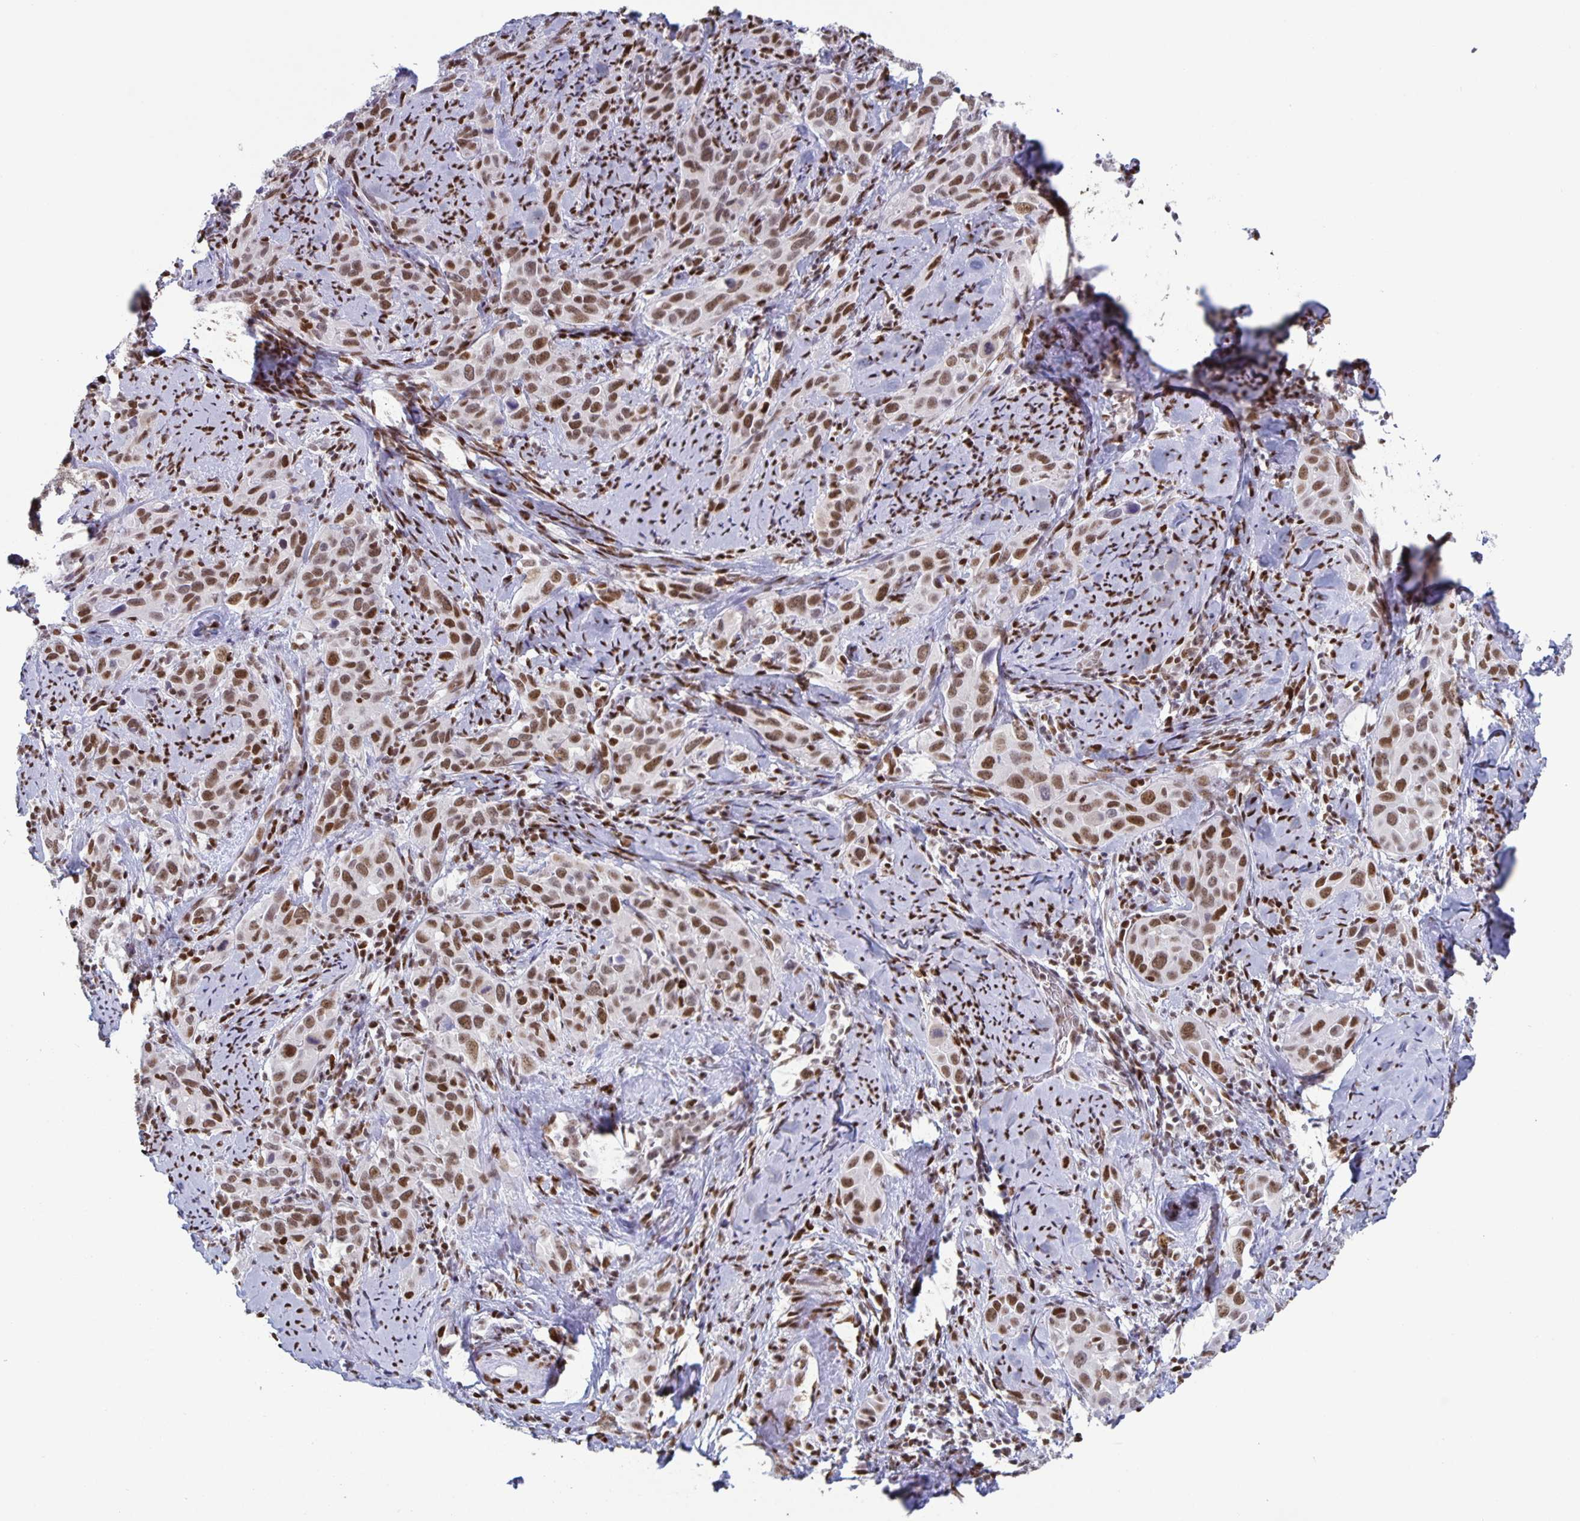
{"staining": {"intensity": "moderate", "quantity": ">75%", "location": "nuclear"}, "tissue": "cervical cancer", "cell_type": "Tumor cells", "image_type": "cancer", "snomed": [{"axis": "morphology", "description": "Squamous cell carcinoma, NOS"}, {"axis": "topography", "description": "Cervix"}], "caption": "Moderate nuclear positivity for a protein is identified in about >75% of tumor cells of cervical squamous cell carcinoma using immunohistochemistry (IHC).", "gene": "JUND", "patient": {"sex": "female", "age": 51}}